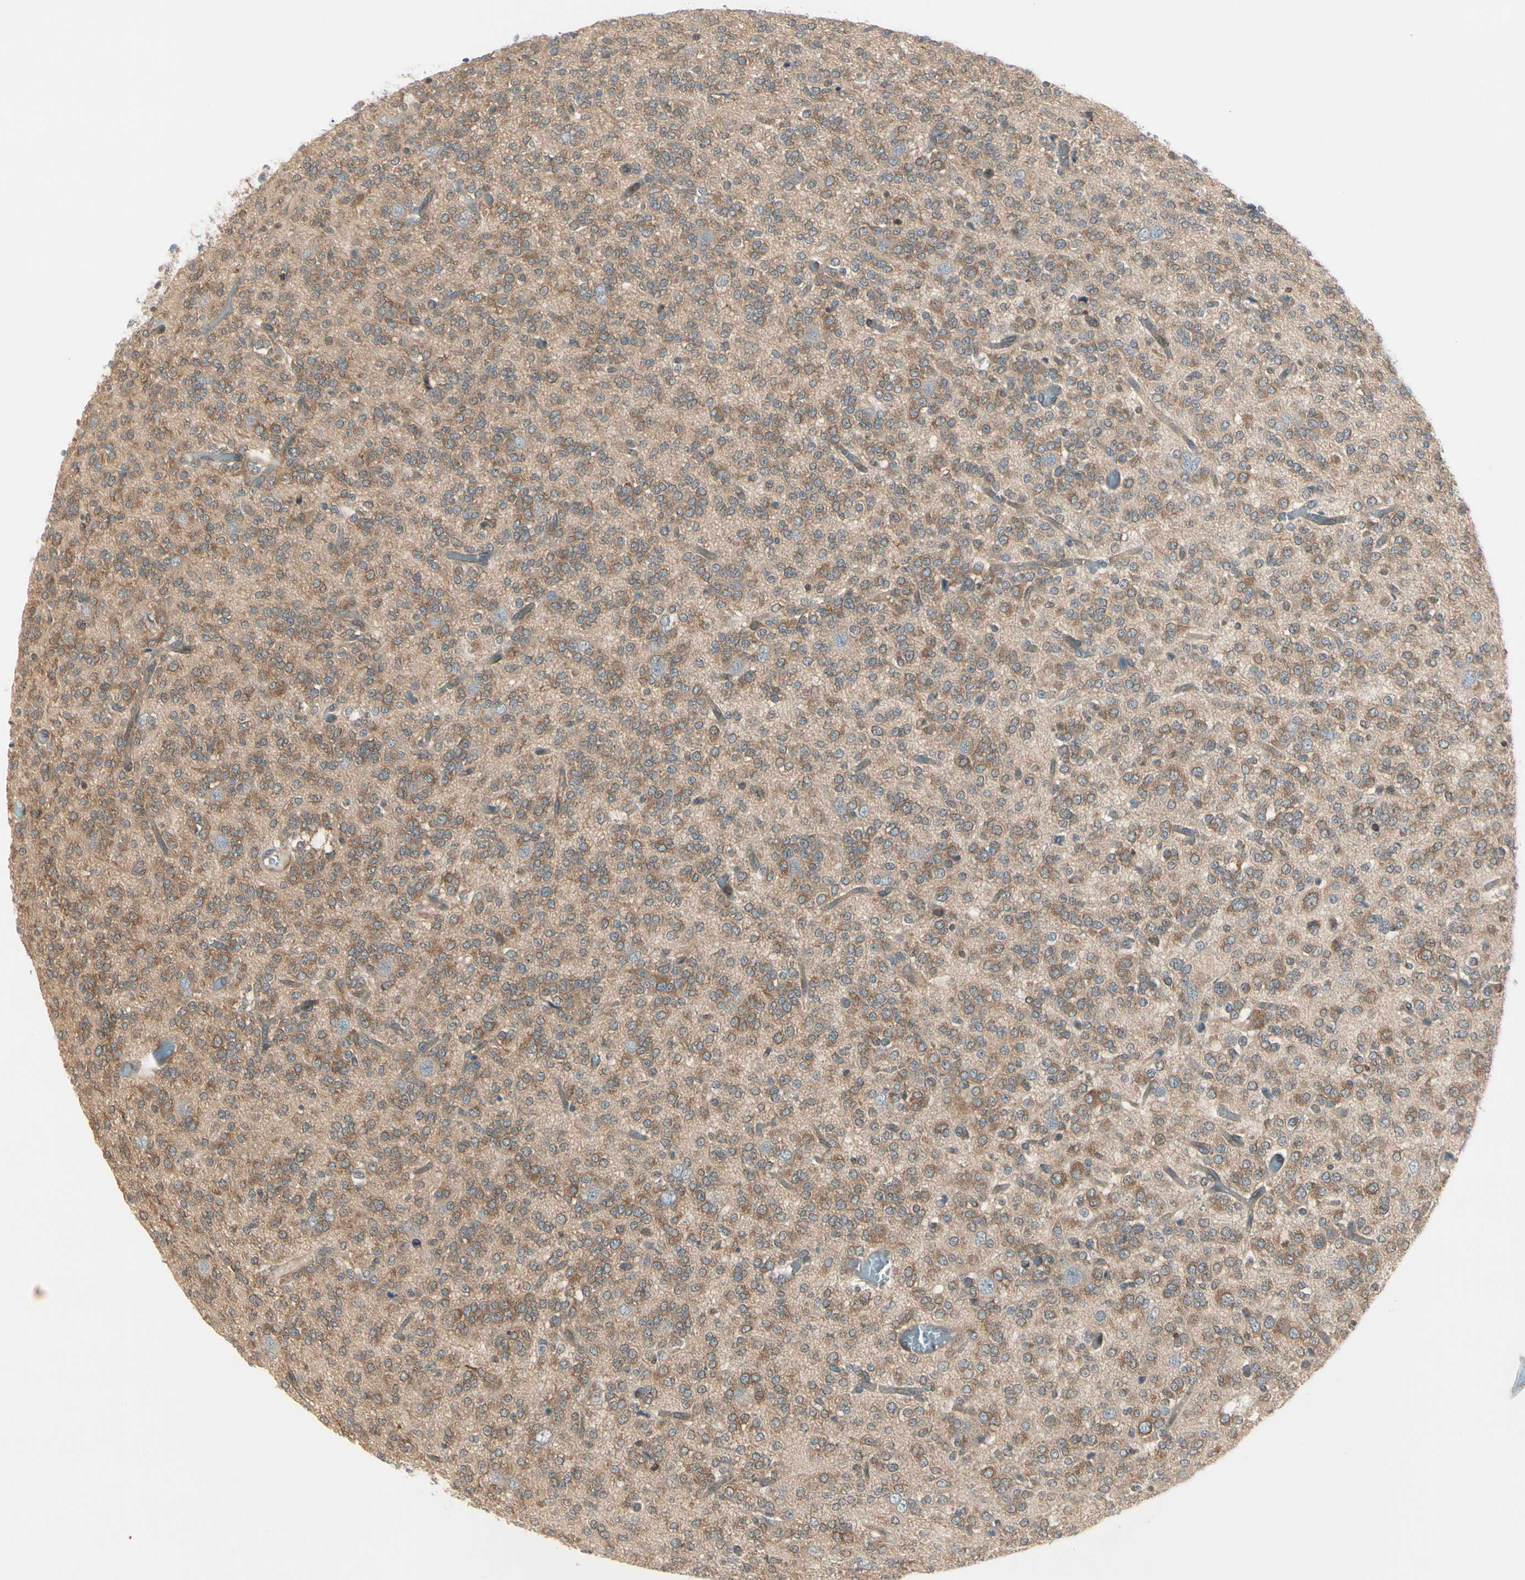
{"staining": {"intensity": "moderate", "quantity": ">75%", "location": "cytoplasmic/membranous"}, "tissue": "glioma", "cell_type": "Tumor cells", "image_type": "cancer", "snomed": [{"axis": "morphology", "description": "Glioma, malignant, Low grade"}, {"axis": "topography", "description": "Brain"}], "caption": "Immunohistochemistry staining of malignant low-grade glioma, which shows medium levels of moderate cytoplasmic/membranous staining in about >75% of tumor cells indicating moderate cytoplasmic/membranous protein positivity. The staining was performed using DAB (brown) for protein detection and nuclei were counterstained in hematoxylin (blue).", "gene": "OXSR1", "patient": {"sex": "male", "age": 38}}